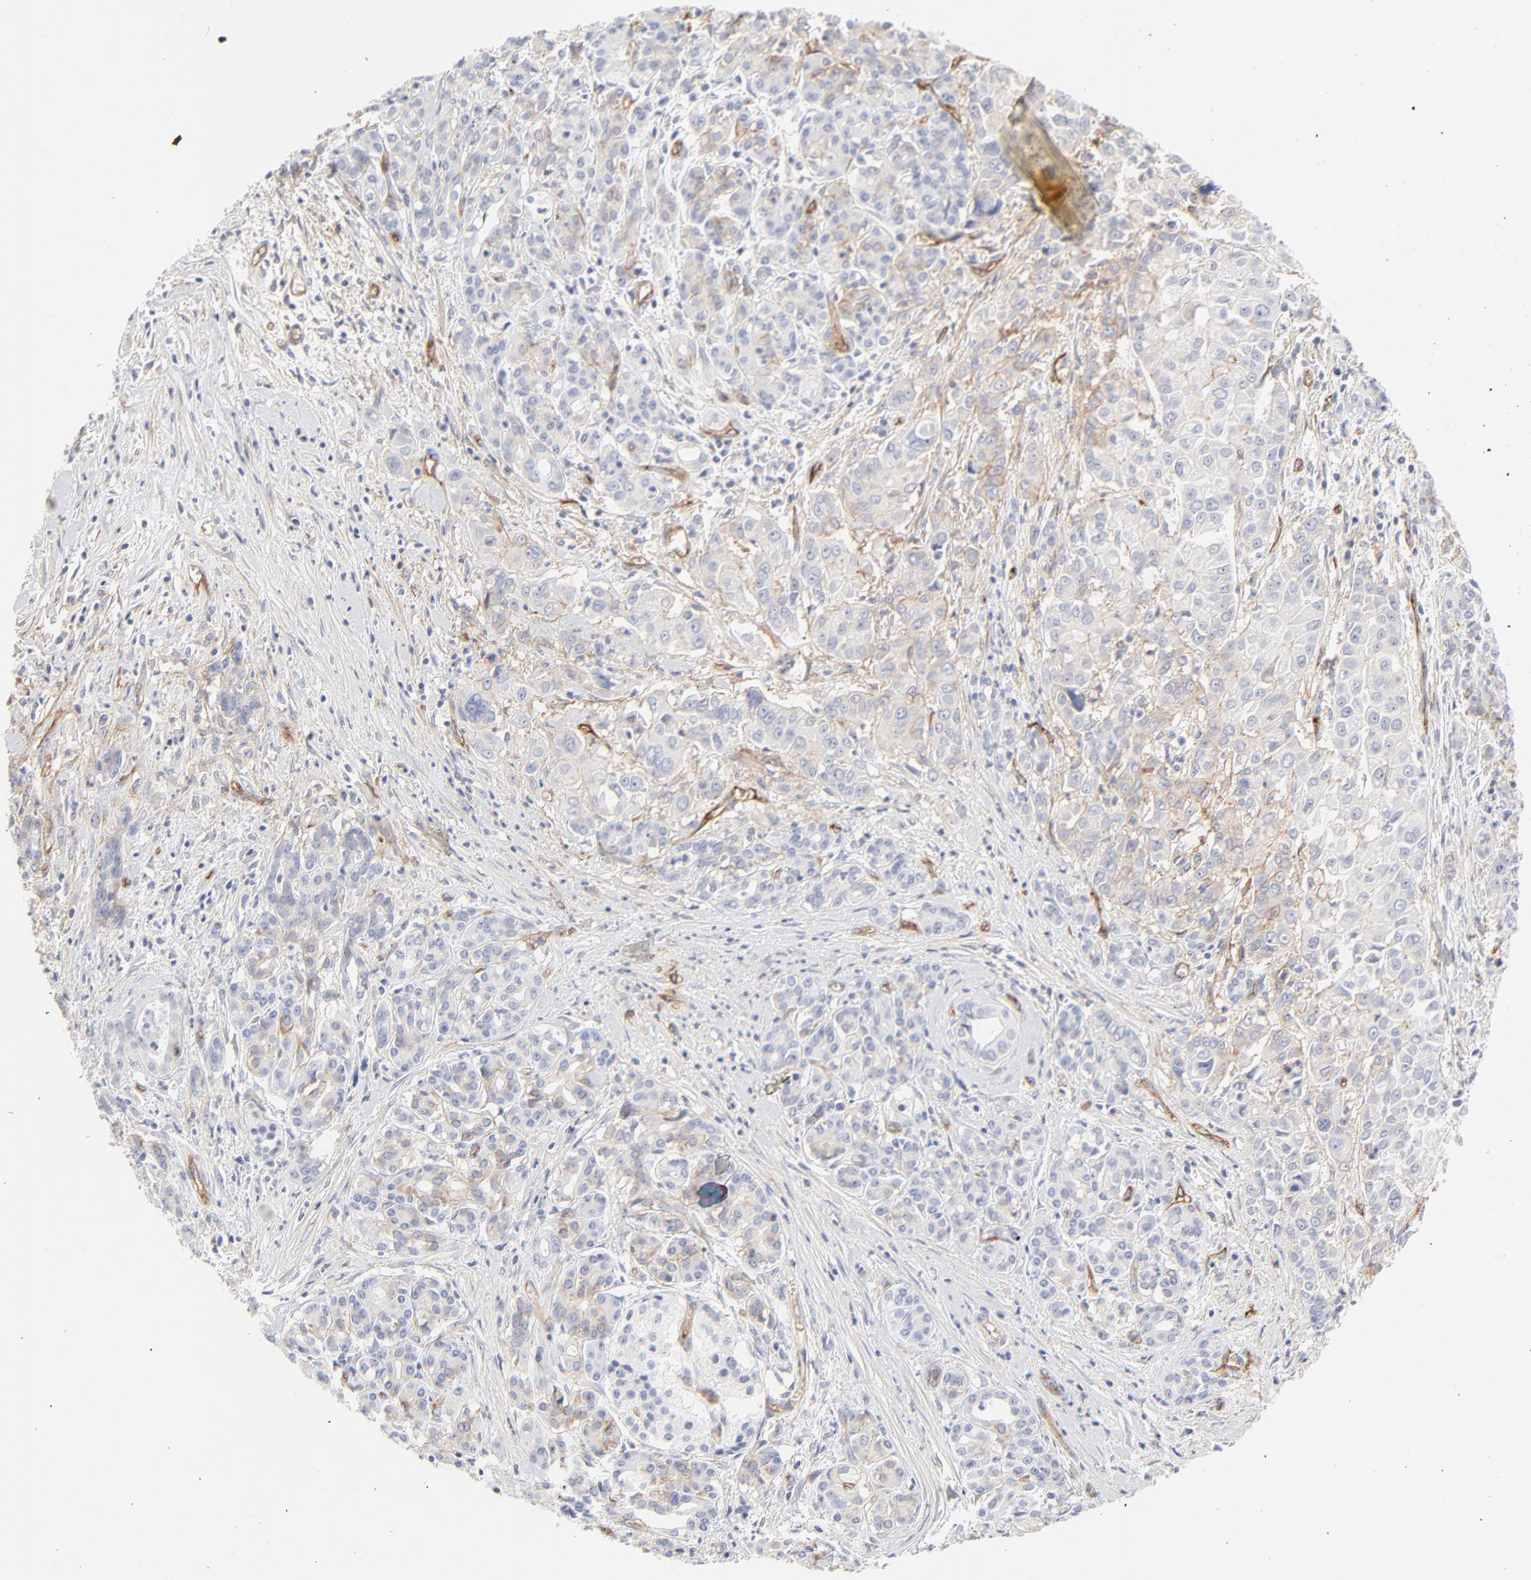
{"staining": {"intensity": "negative", "quantity": "none", "location": "none"}, "tissue": "pancreatic cancer", "cell_type": "Tumor cells", "image_type": "cancer", "snomed": [{"axis": "morphology", "description": "Adenocarcinoma, NOS"}, {"axis": "topography", "description": "Pancreas"}], "caption": "The histopathology image reveals no staining of tumor cells in adenocarcinoma (pancreatic).", "gene": "ITGA5", "patient": {"sex": "female", "age": 52}}